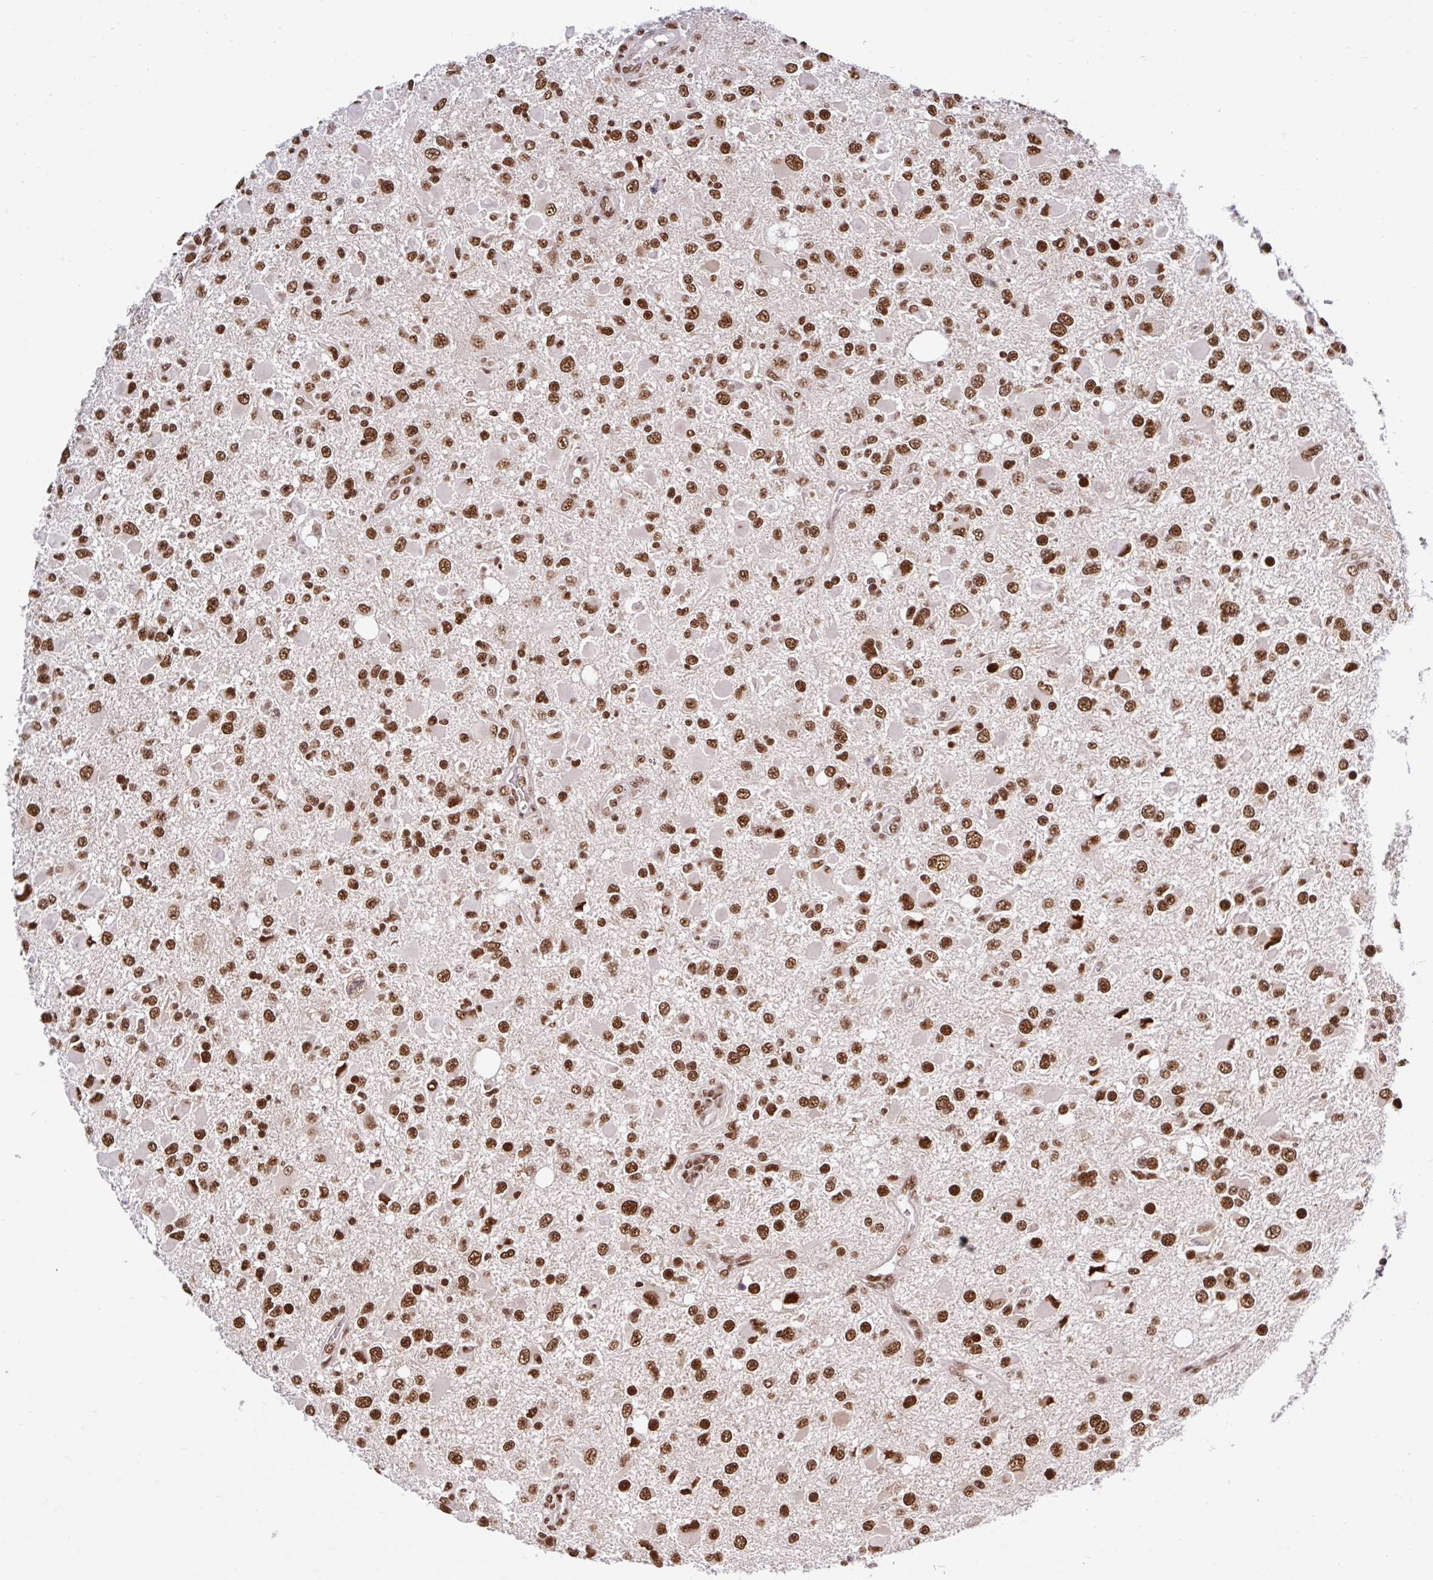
{"staining": {"intensity": "strong", "quantity": ">75%", "location": "nuclear"}, "tissue": "glioma", "cell_type": "Tumor cells", "image_type": "cancer", "snomed": [{"axis": "morphology", "description": "Glioma, malignant, High grade"}, {"axis": "topography", "description": "Brain"}], "caption": "Protein positivity by immunohistochemistry (IHC) reveals strong nuclear positivity in approximately >75% of tumor cells in malignant high-grade glioma.", "gene": "ABCA9", "patient": {"sex": "male", "age": 53}}